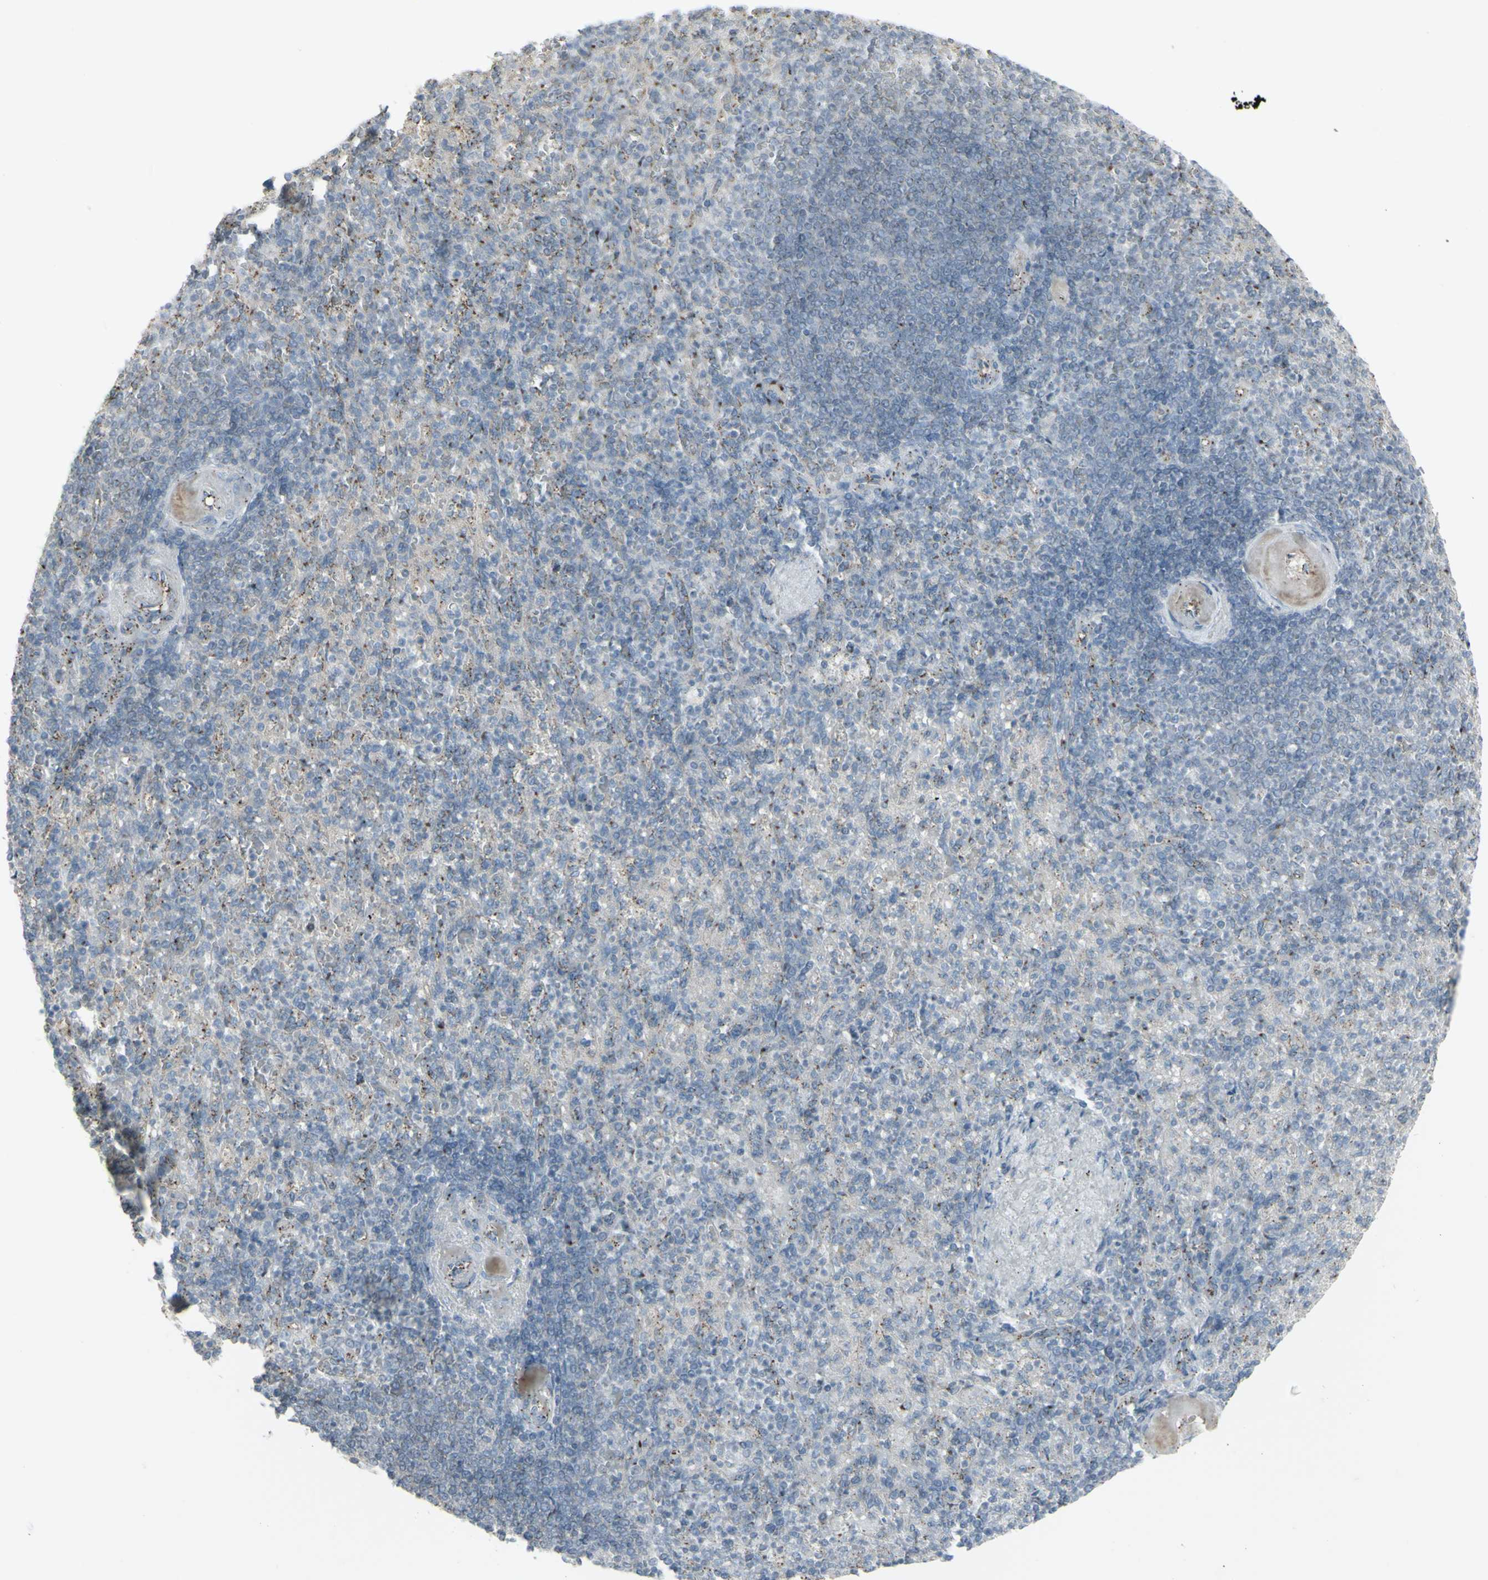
{"staining": {"intensity": "moderate", "quantity": "25%-75%", "location": "cytoplasmic/membranous"}, "tissue": "spleen", "cell_type": "Cells in red pulp", "image_type": "normal", "snomed": [{"axis": "morphology", "description": "Normal tissue, NOS"}, {"axis": "topography", "description": "Spleen"}], "caption": "Human spleen stained with a protein marker demonstrates moderate staining in cells in red pulp.", "gene": "GALNT6", "patient": {"sex": "female", "age": 74}}